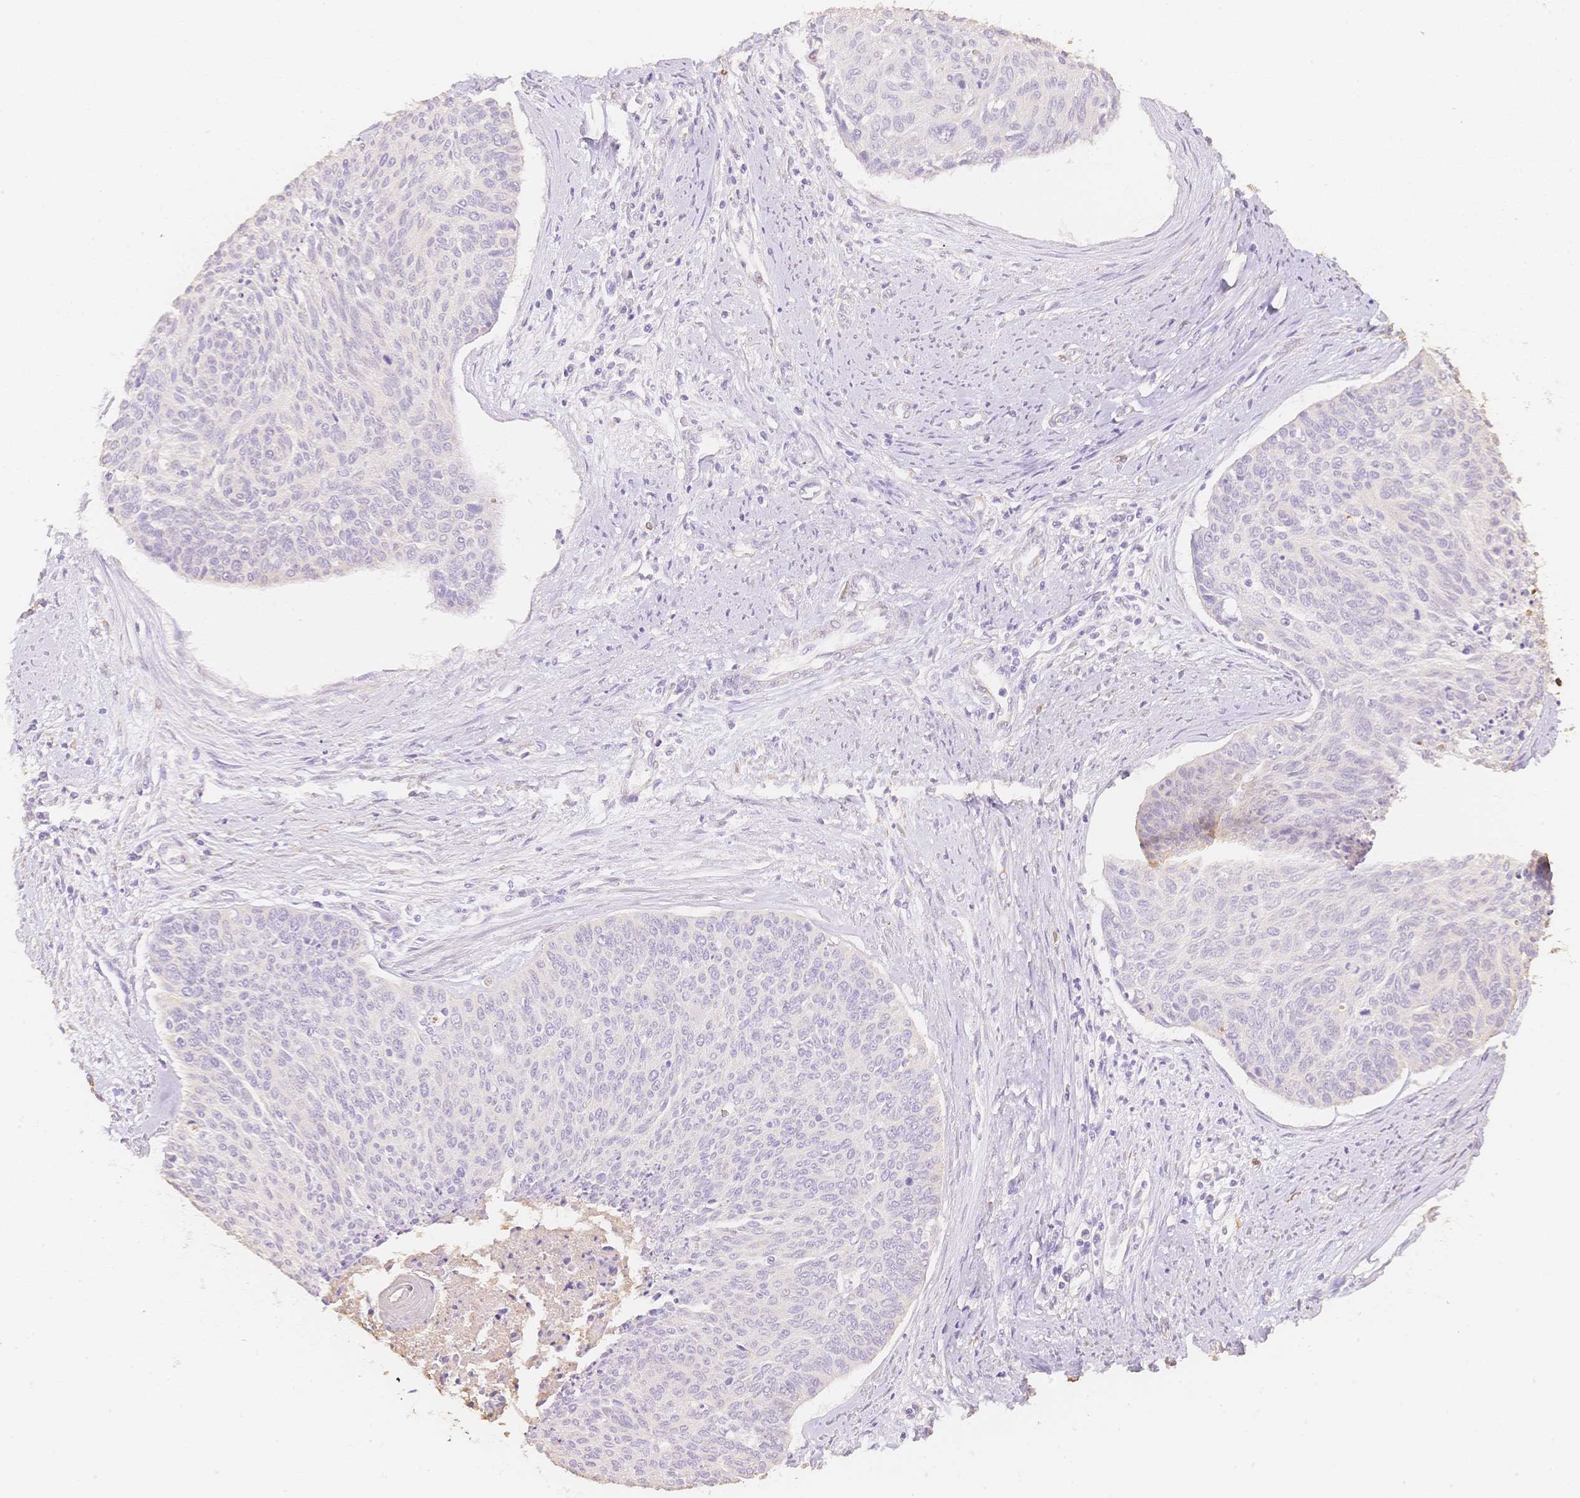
{"staining": {"intensity": "negative", "quantity": "none", "location": "none"}, "tissue": "cervical cancer", "cell_type": "Tumor cells", "image_type": "cancer", "snomed": [{"axis": "morphology", "description": "Squamous cell carcinoma, NOS"}, {"axis": "topography", "description": "Cervix"}], "caption": "Immunohistochemical staining of human squamous cell carcinoma (cervical) exhibits no significant staining in tumor cells.", "gene": "MBOAT7", "patient": {"sex": "female", "age": 55}}